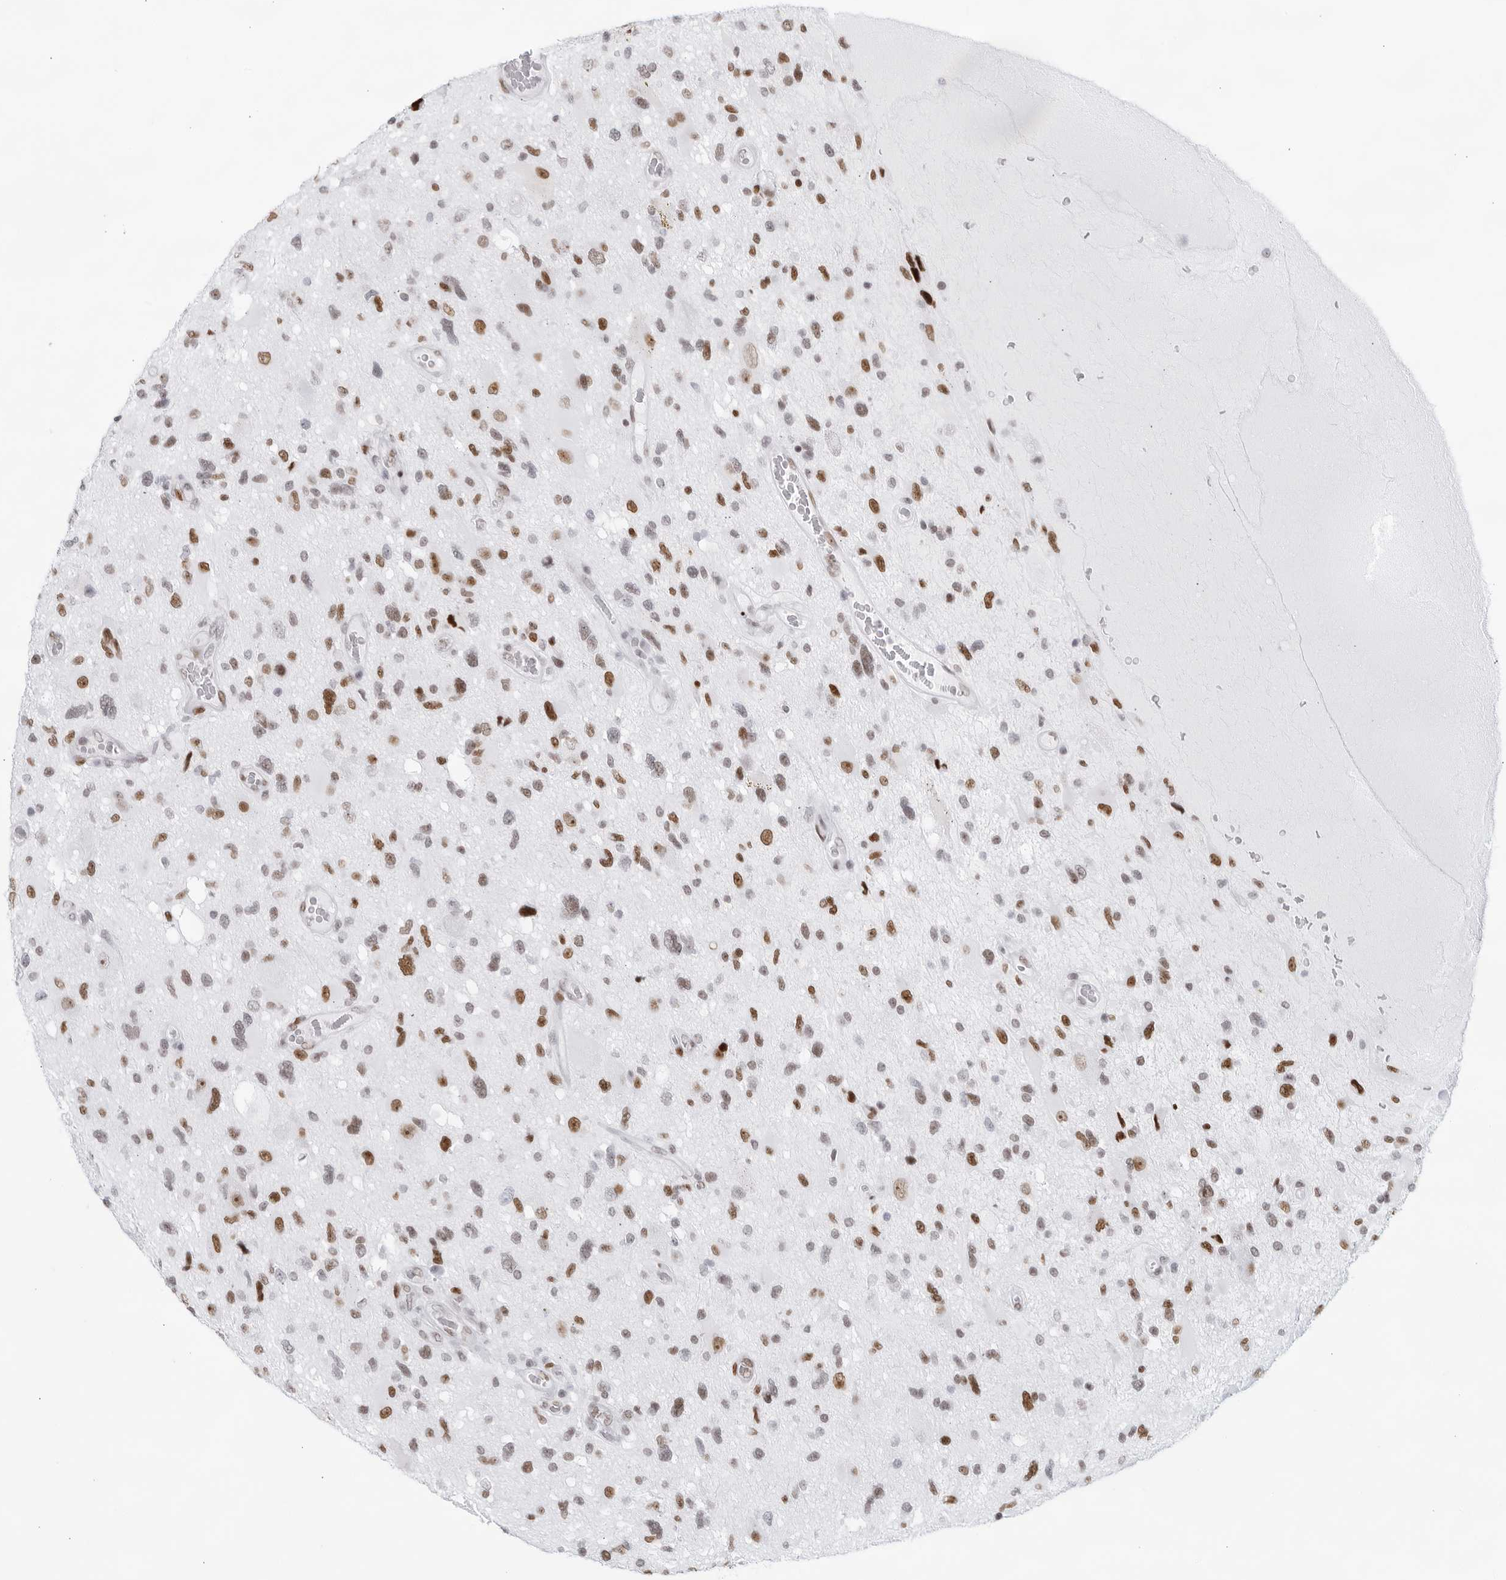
{"staining": {"intensity": "moderate", "quantity": ">75%", "location": "nuclear"}, "tissue": "glioma", "cell_type": "Tumor cells", "image_type": "cancer", "snomed": [{"axis": "morphology", "description": "Glioma, malignant, High grade"}, {"axis": "topography", "description": "Brain"}], "caption": "Moderate nuclear expression is seen in about >75% of tumor cells in malignant glioma (high-grade).", "gene": "HP1BP3", "patient": {"sex": "male", "age": 33}}